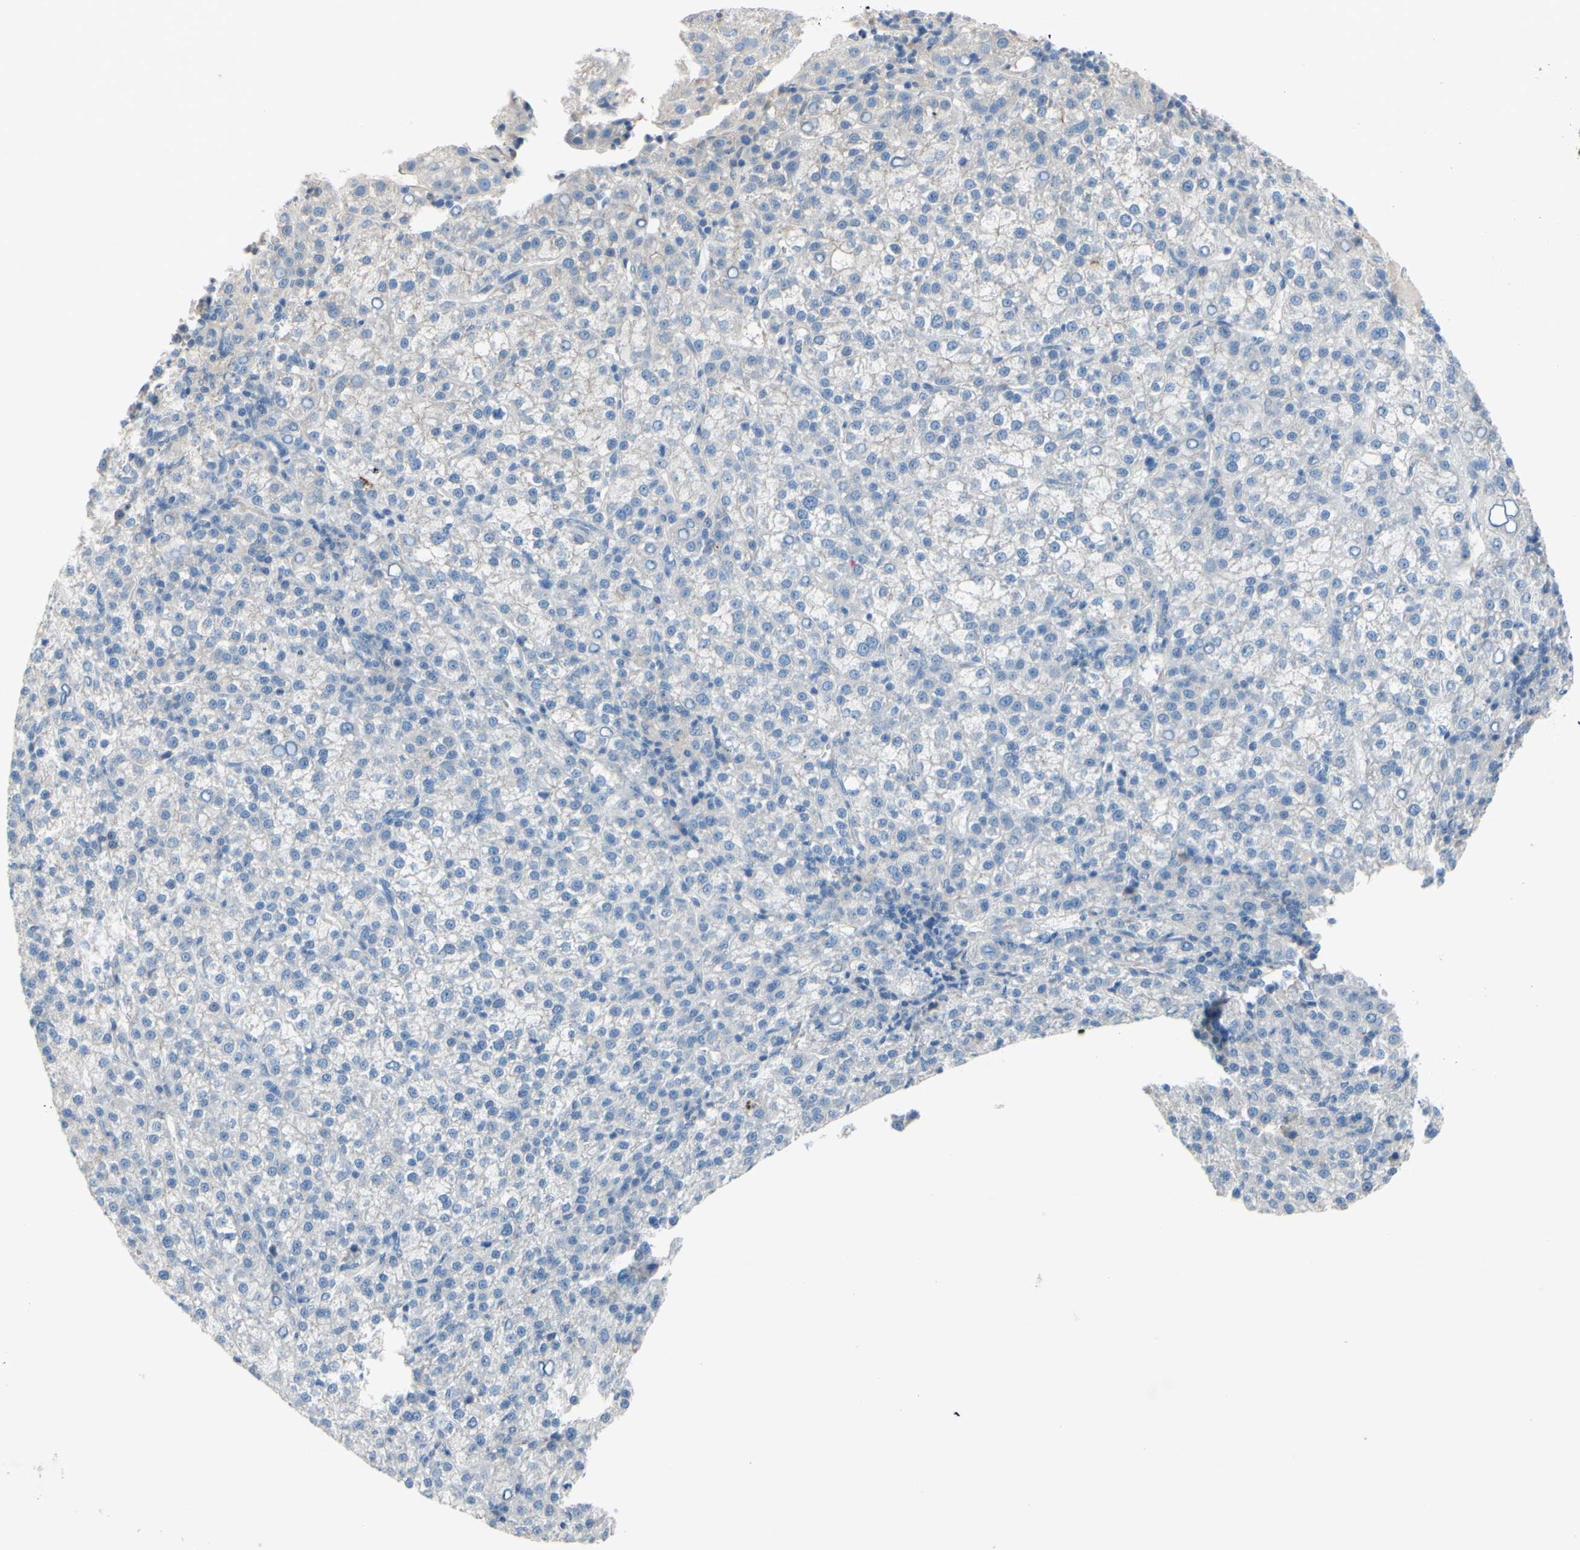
{"staining": {"intensity": "negative", "quantity": "none", "location": "none"}, "tissue": "liver cancer", "cell_type": "Tumor cells", "image_type": "cancer", "snomed": [{"axis": "morphology", "description": "Carcinoma, Hepatocellular, NOS"}, {"axis": "topography", "description": "Liver"}], "caption": "Immunohistochemistry (IHC) of hepatocellular carcinoma (liver) displays no expression in tumor cells.", "gene": "TMEM59L", "patient": {"sex": "female", "age": 58}}